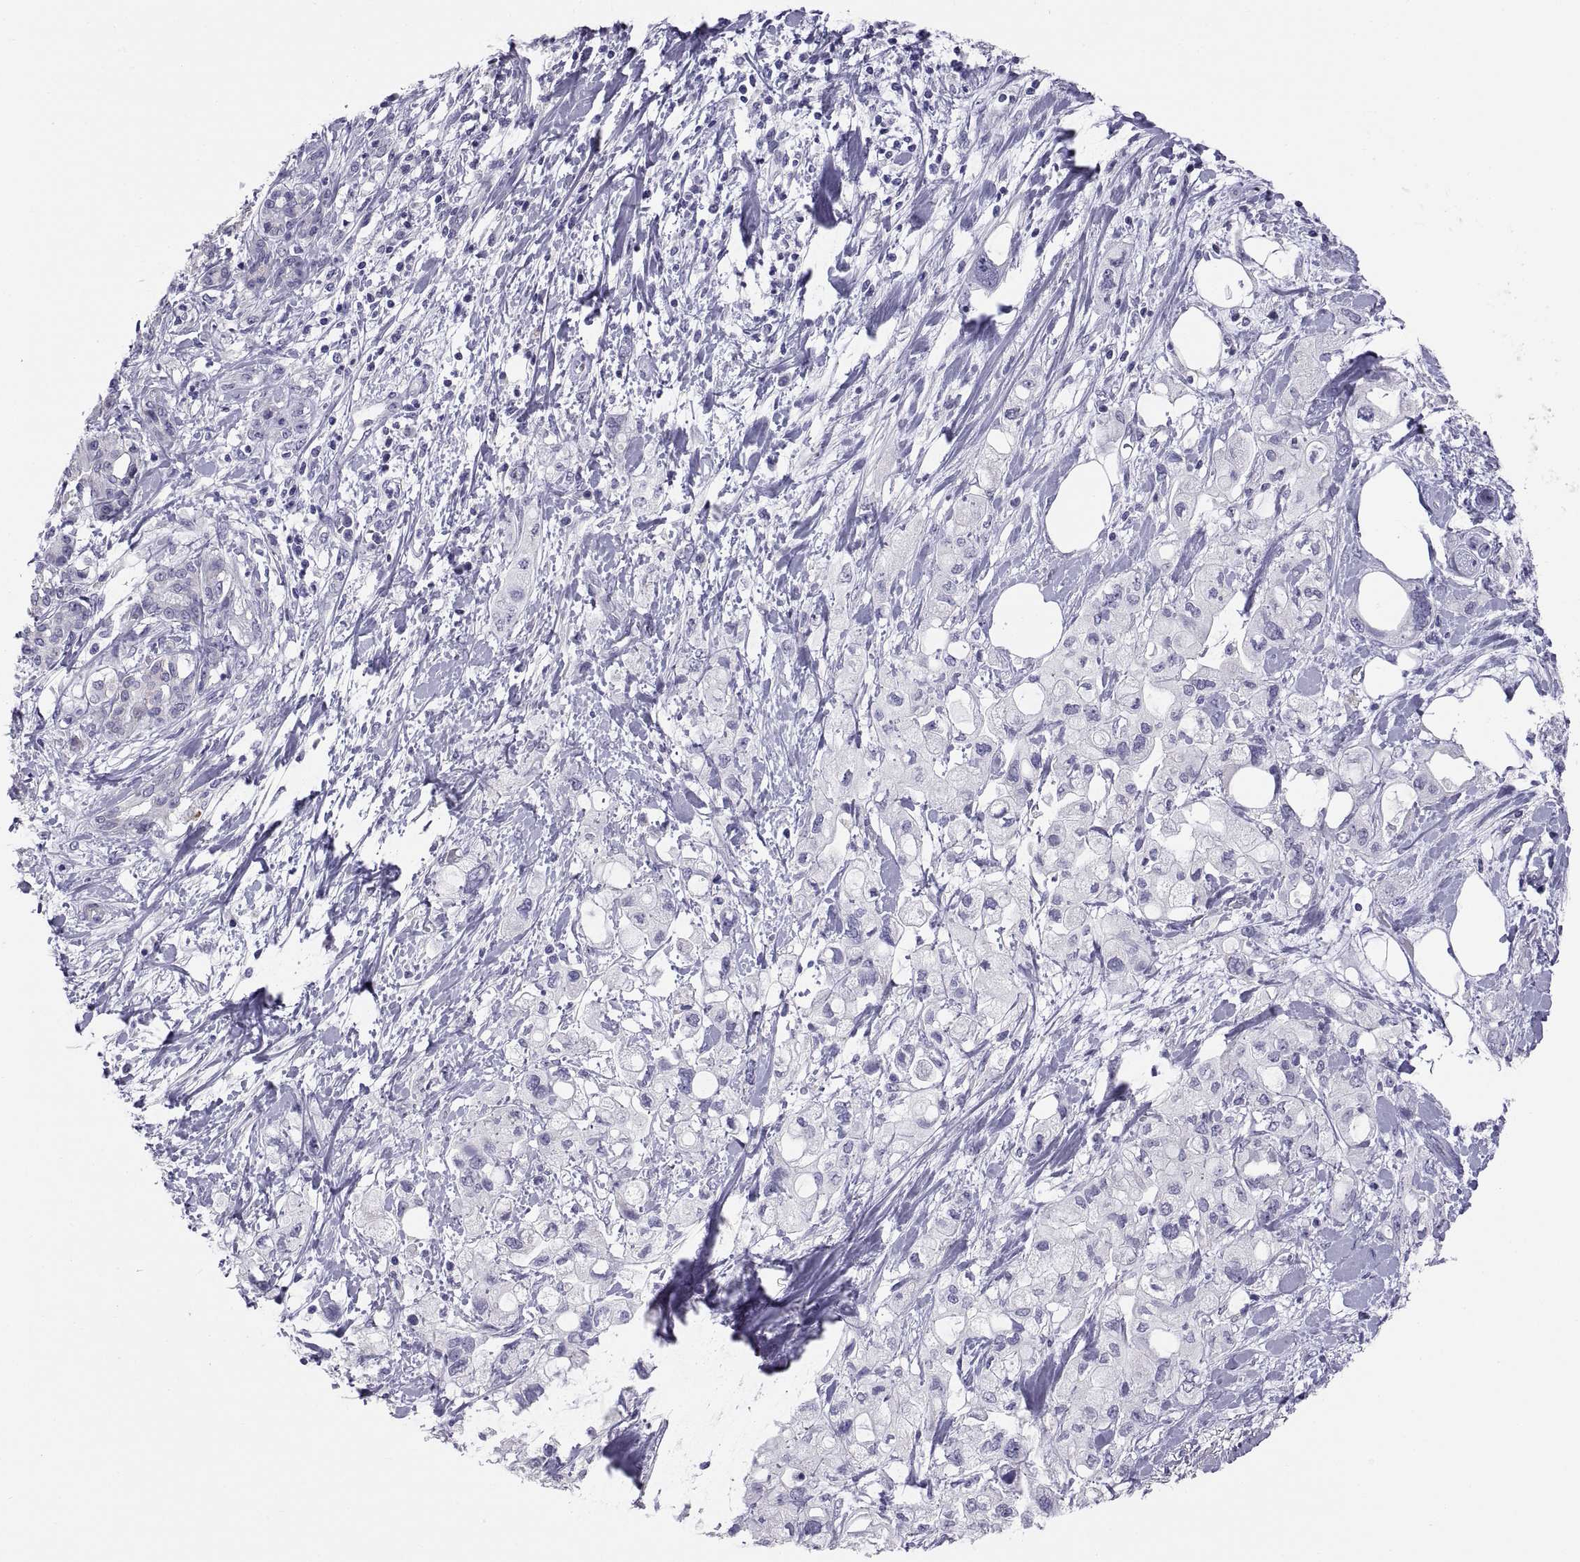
{"staining": {"intensity": "negative", "quantity": "none", "location": "none"}, "tissue": "pancreatic cancer", "cell_type": "Tumor cells", "image_type": "cancer", "snomed": [{"axis": "morphology", "description": "Adenocarcinoma, NOS"}, {"axis": "topography", "description": "Pancreas"}], "caption": "Immunohistochemistry (IHC) histopathology image of pancreatic cancer stained for a protein (brown), which reveals no positivity in tumor cells.", "gene": "FAM170A", "patient": {"sex": "female", "age": 56}}